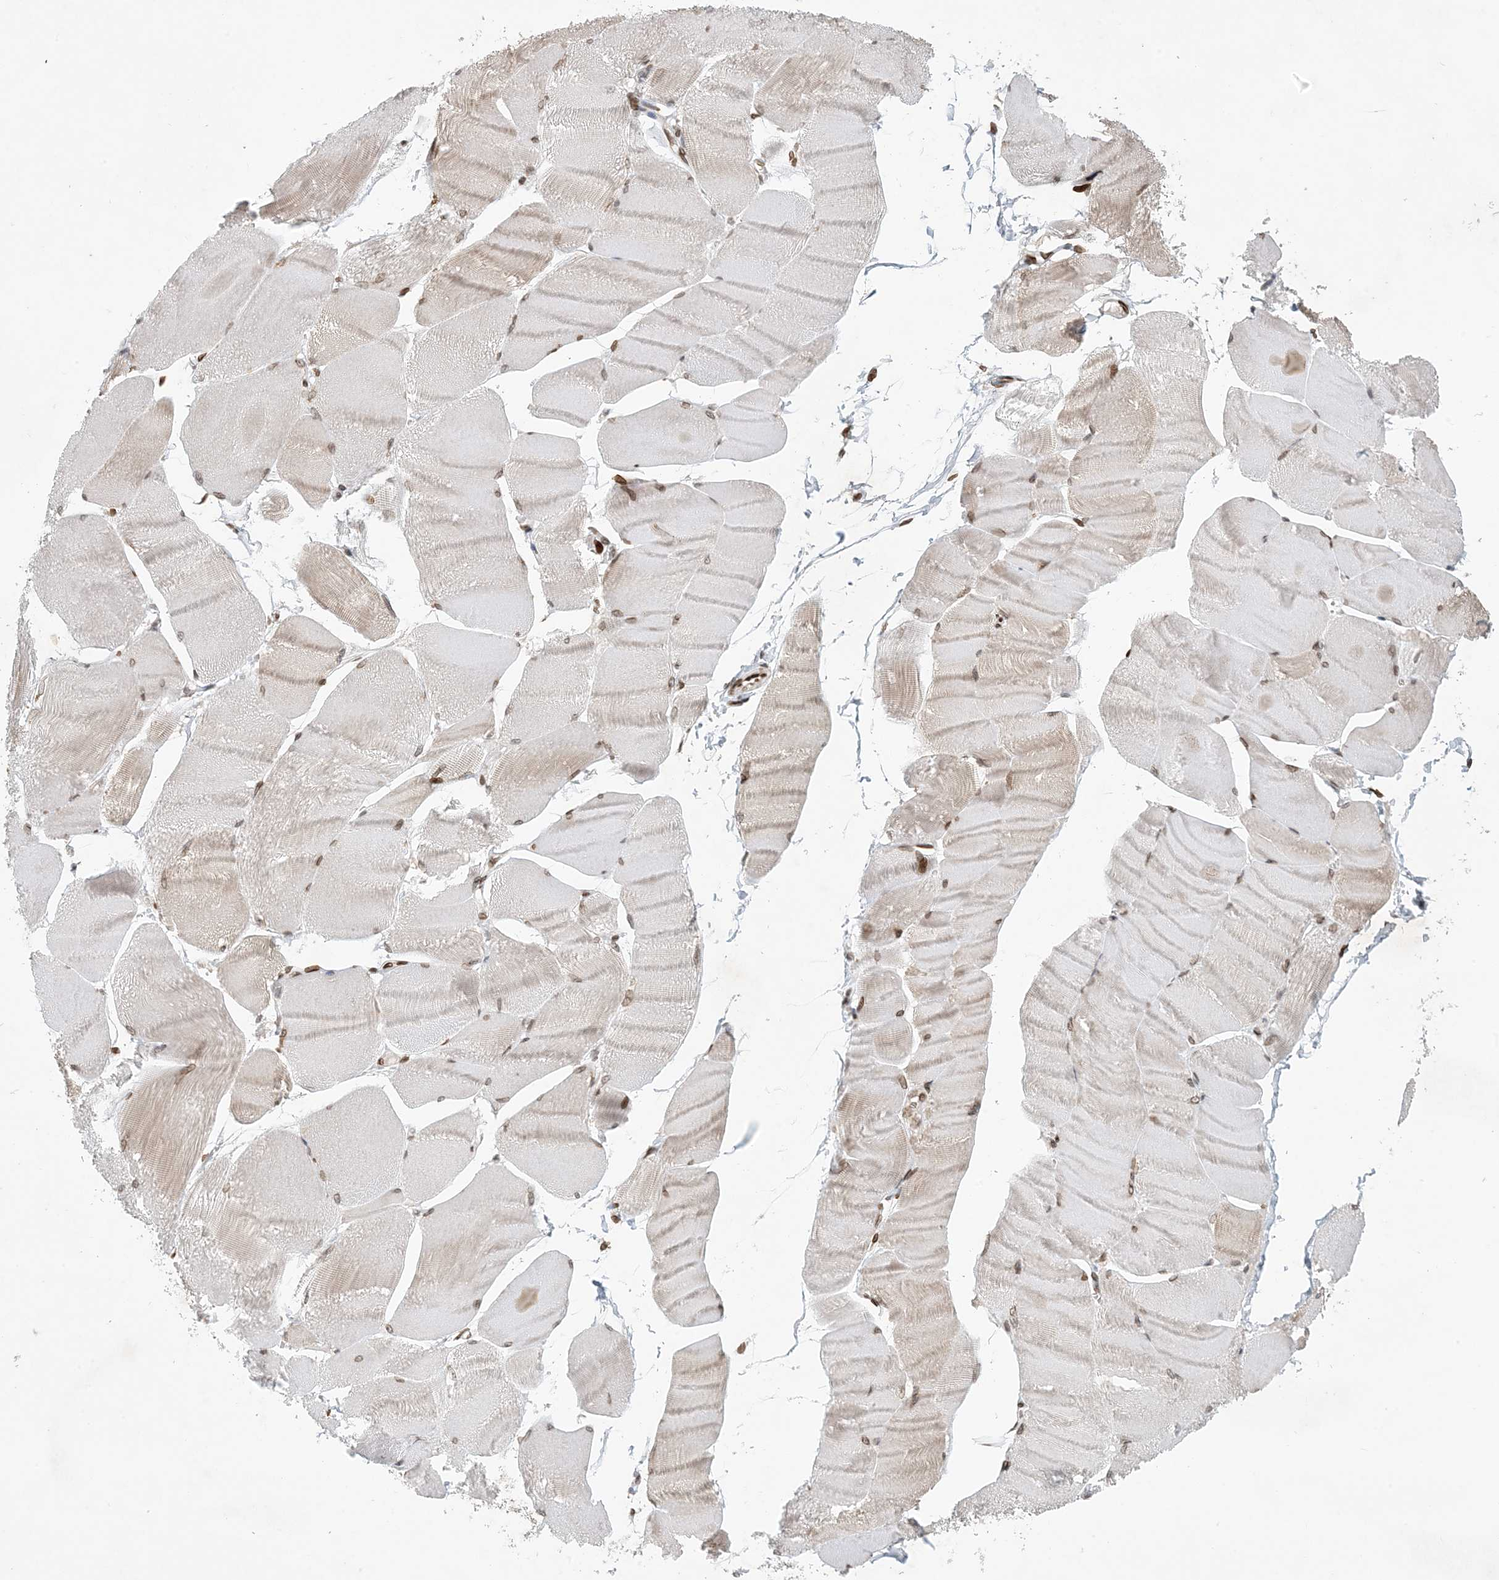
{"staining": {"intensity": "moderate", "quantity": "25%-75%", "location": "cytoplasmic/membranous,nuclear"}, "tissue": "skeletal muscle", "cell_type": "Myocytes", "image_type": "normal", "snomed": [{"axis": "morphology", "description": "Normal tissue, NOS"}, {"axis": "morphology", "description": "Basal cell carcinoma"}, {"axis": "topography", "description": "Skeletal muscle"}], "caption": "Immunohistochemistry (IHC) image of benign skeletal muscle: skeletal muscle stained using immunohistochemistry displays medium levels of moderate protein expression localized specifically in the cytoplasmic/membranous,nuclear of myocytes, appearing as a cytoplasmic/membranous,nuclear brown color.", "gene": "SLC35A2", "patient": {"sex": "female", "age": 64}}